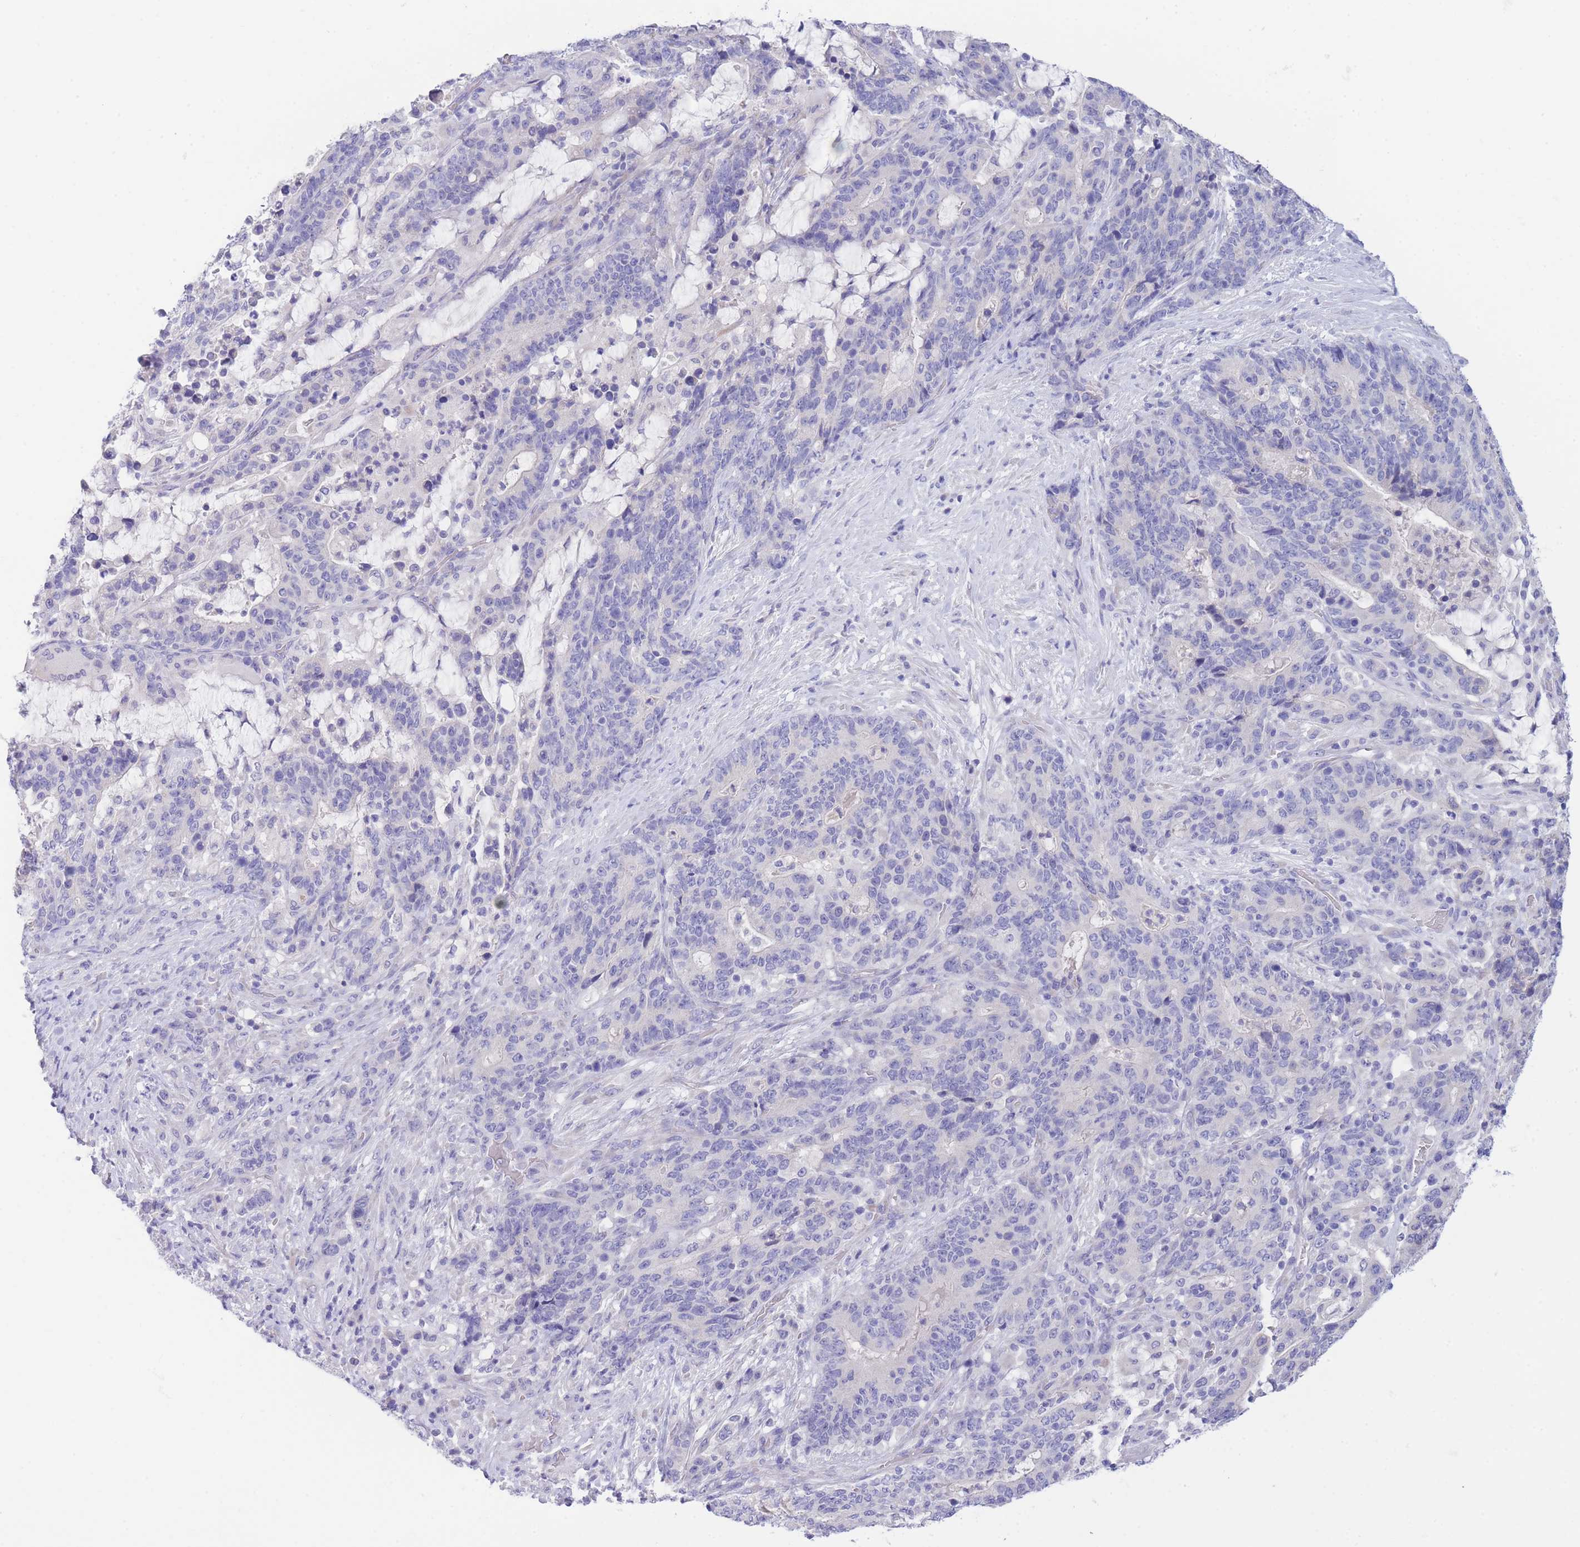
{"staining": {"intensity": "negative", "quantity": "none", "location": "none"}, "tissue": "stomach cancer", "cell_type": "Tumor cells", "image_type": "cancer", "snomed": [{"axis": "morphology", "description": "Normal tissue, NOS"}, {"axis": "morphology", "description": "Adenocarcinoma, NOS"}, {"axis": "topography", "description": "Stomach"}], "caption": "A photomicrograph of human stomach cancer (adenocarcinoma) is negative for staining in tumor cells.", "gene": "PCDHB3", "patient": {"sex": "female", "age": 64}}